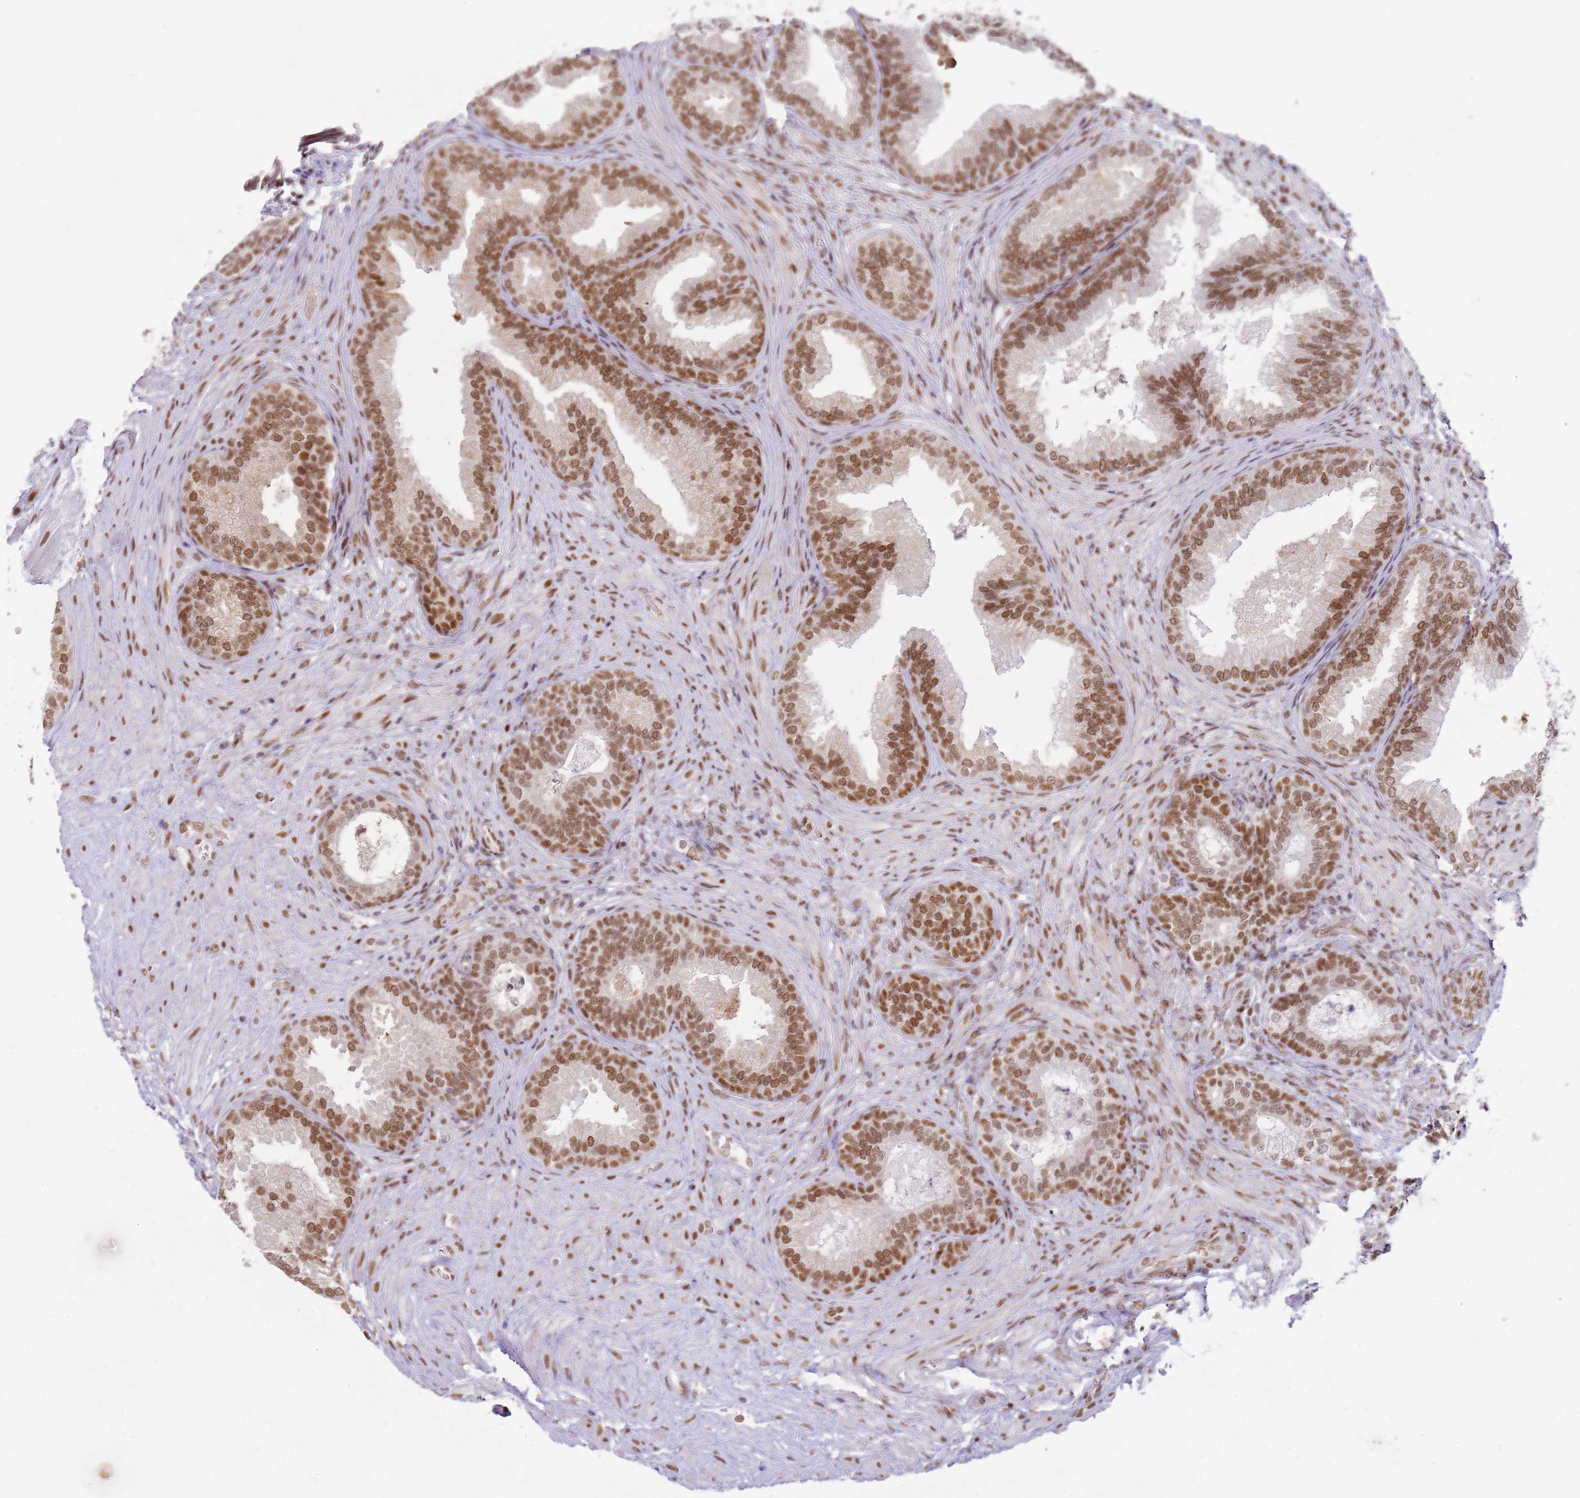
{"staining": {"intensity": "strong", "quantity": ">75%", "location": "nuclear"}, "tissue": "prostate", "cell_type": "Glandular cells", "image_type": "normal", "snomed": [{"axis": "morphology", "description": "Normal tissue, NOS"}, {"axis": "topography", "description": "Prostate"}], "caption": "Unremarkable prostate was stained to show a protein in brown. There is high levels of strong nuclear positivity in about >75% of glandular cells.", "gene": "PHC2", "patient": {"sex": "male", "age": 76}}